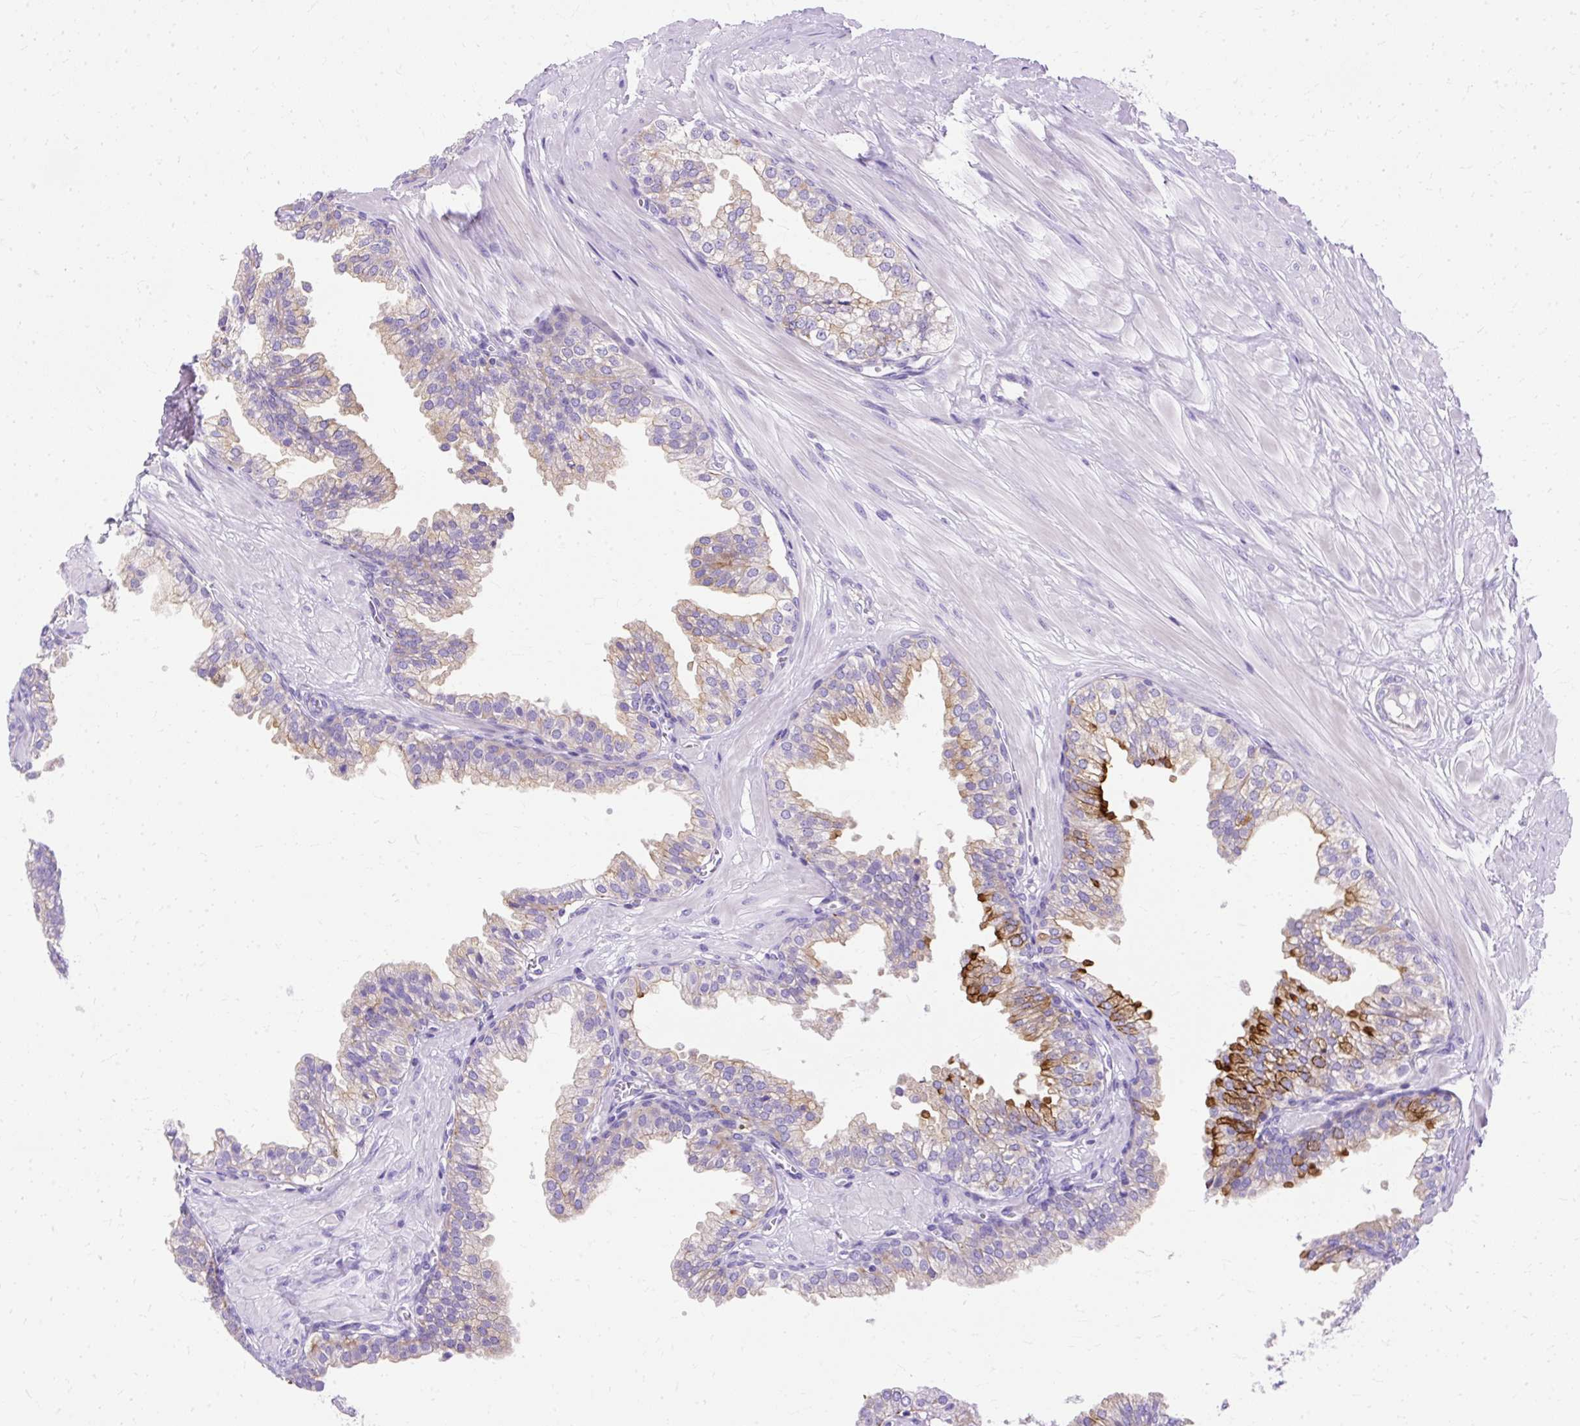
{"staining": {"intensity": "weak", "quantity": "25%-75%", "location": "cytoplasmic/membranous"}, "tissue": "prostate", "cell_type": "Glandular cells", "image_type": "normal", "snomed": [{"axis": "morphology", "description": "Normal tissue, NOS"}, {"axis": "topography", "description": "Prostate"}, {"axis": "topography", "description": "Peripheral nerve tissue"}], "caption": "An immunohistochemistry (IHC) histopathology image of benign tissue is shown. Protein staining in brown highlights weak cytoplasmic/membranous positivity in prostate within glandular cells.", "gene": "MYO6", "patient": {"sex": "male", "age": 55}}